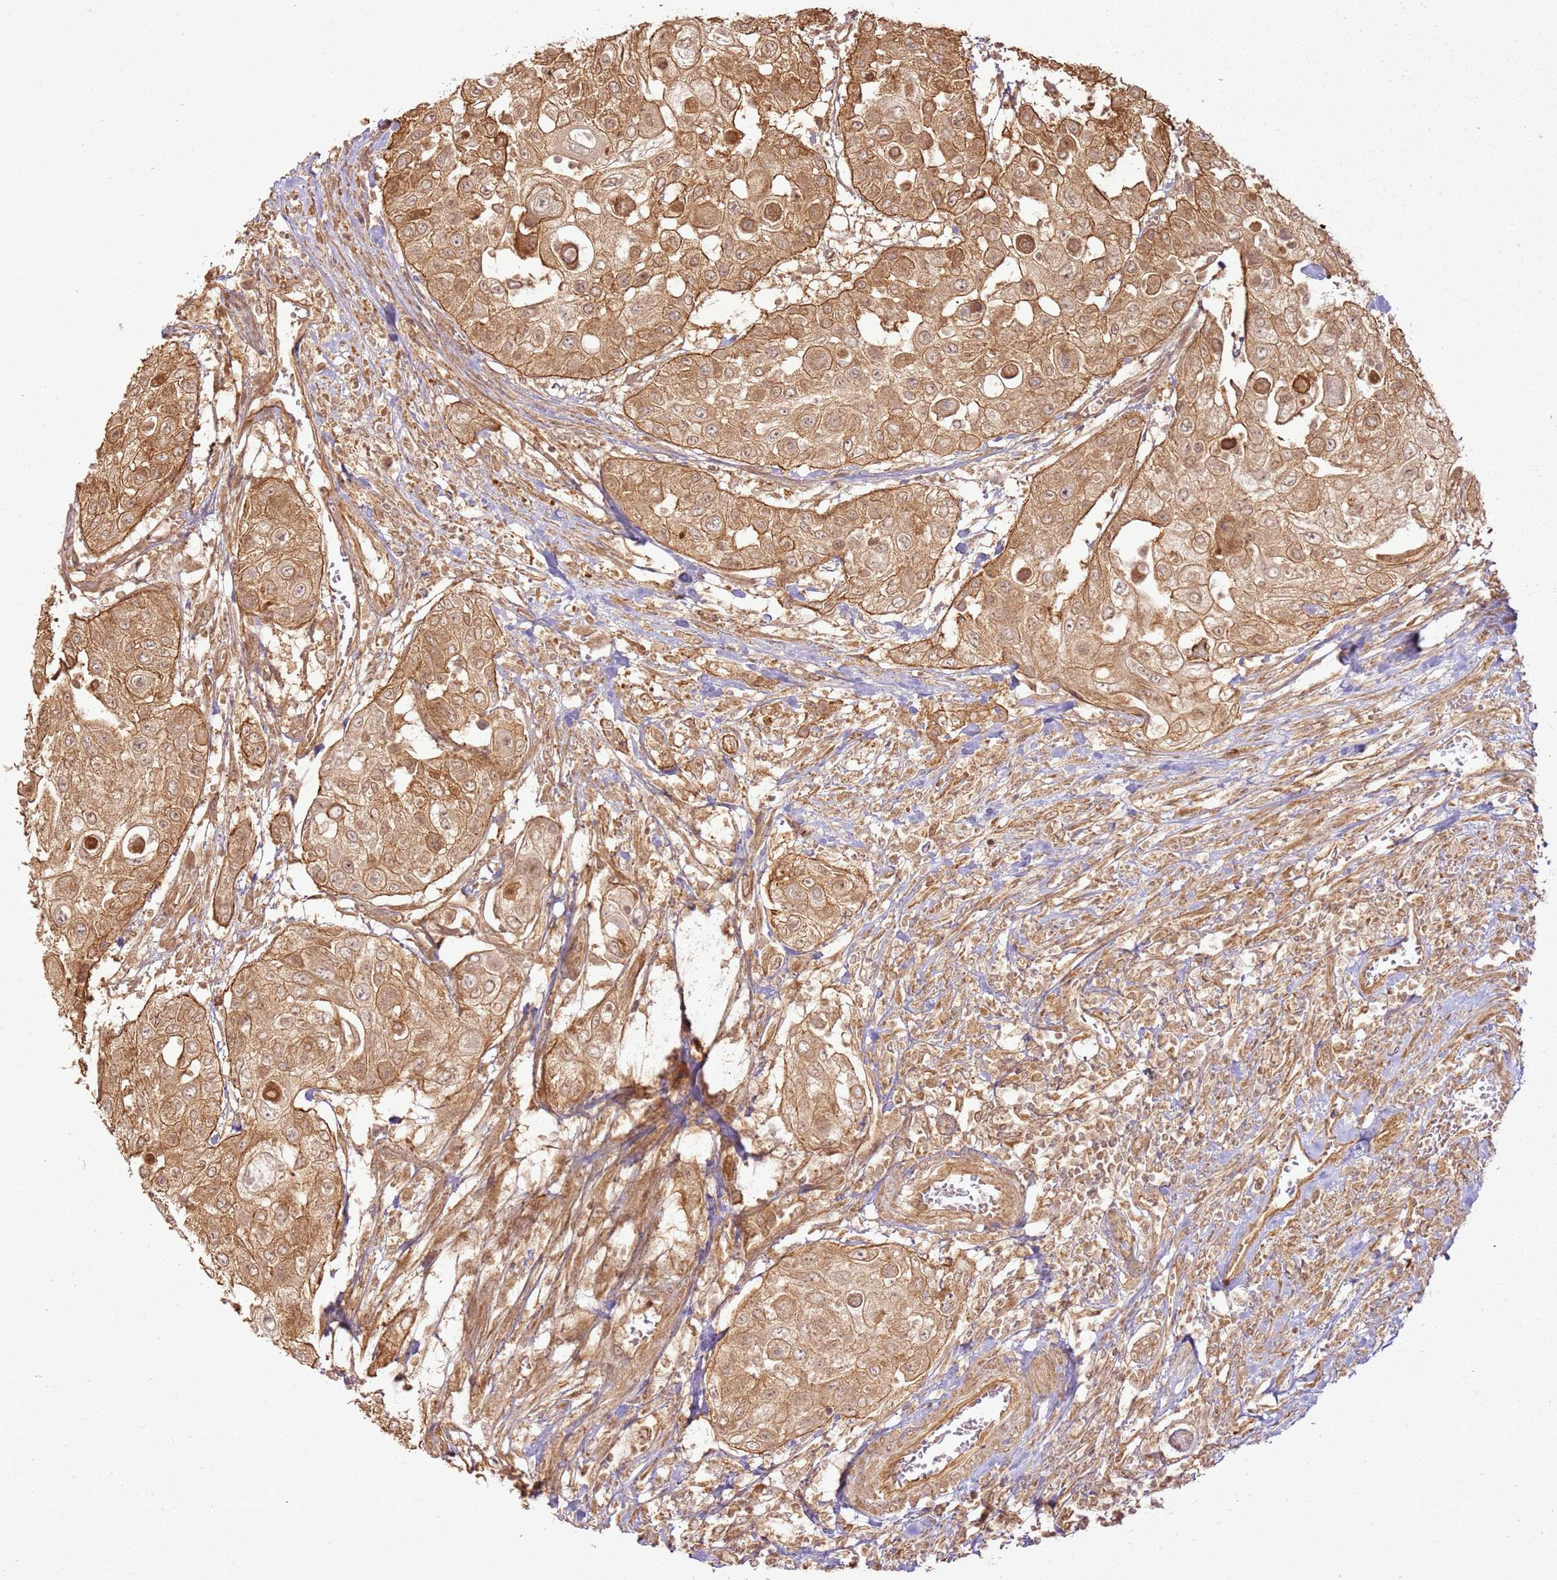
{"staining": {"intensity": "moderate", "quantity": ">75%", "location": "cytoplasmic/membranous"}, "tissue": "urothelial cancer", "cell_type": "Tumor cells", "image_type": "cancer", "snomed": [{"axis": "morphology", "description": "Urothelial carcinoma, High grade"}, {"axis": "topography", "description": "Urinary bladder"}], "caption": "This micrograph shows urothelial cancer stained with IHC to label a protein in brown. The cytoplasmic/membranous of tumor cells show moderate positivity for the protein. Nuclei are counter-stained blue.", "gene": "ZNF776", "patient": {"sex": "female", "age": 79}}